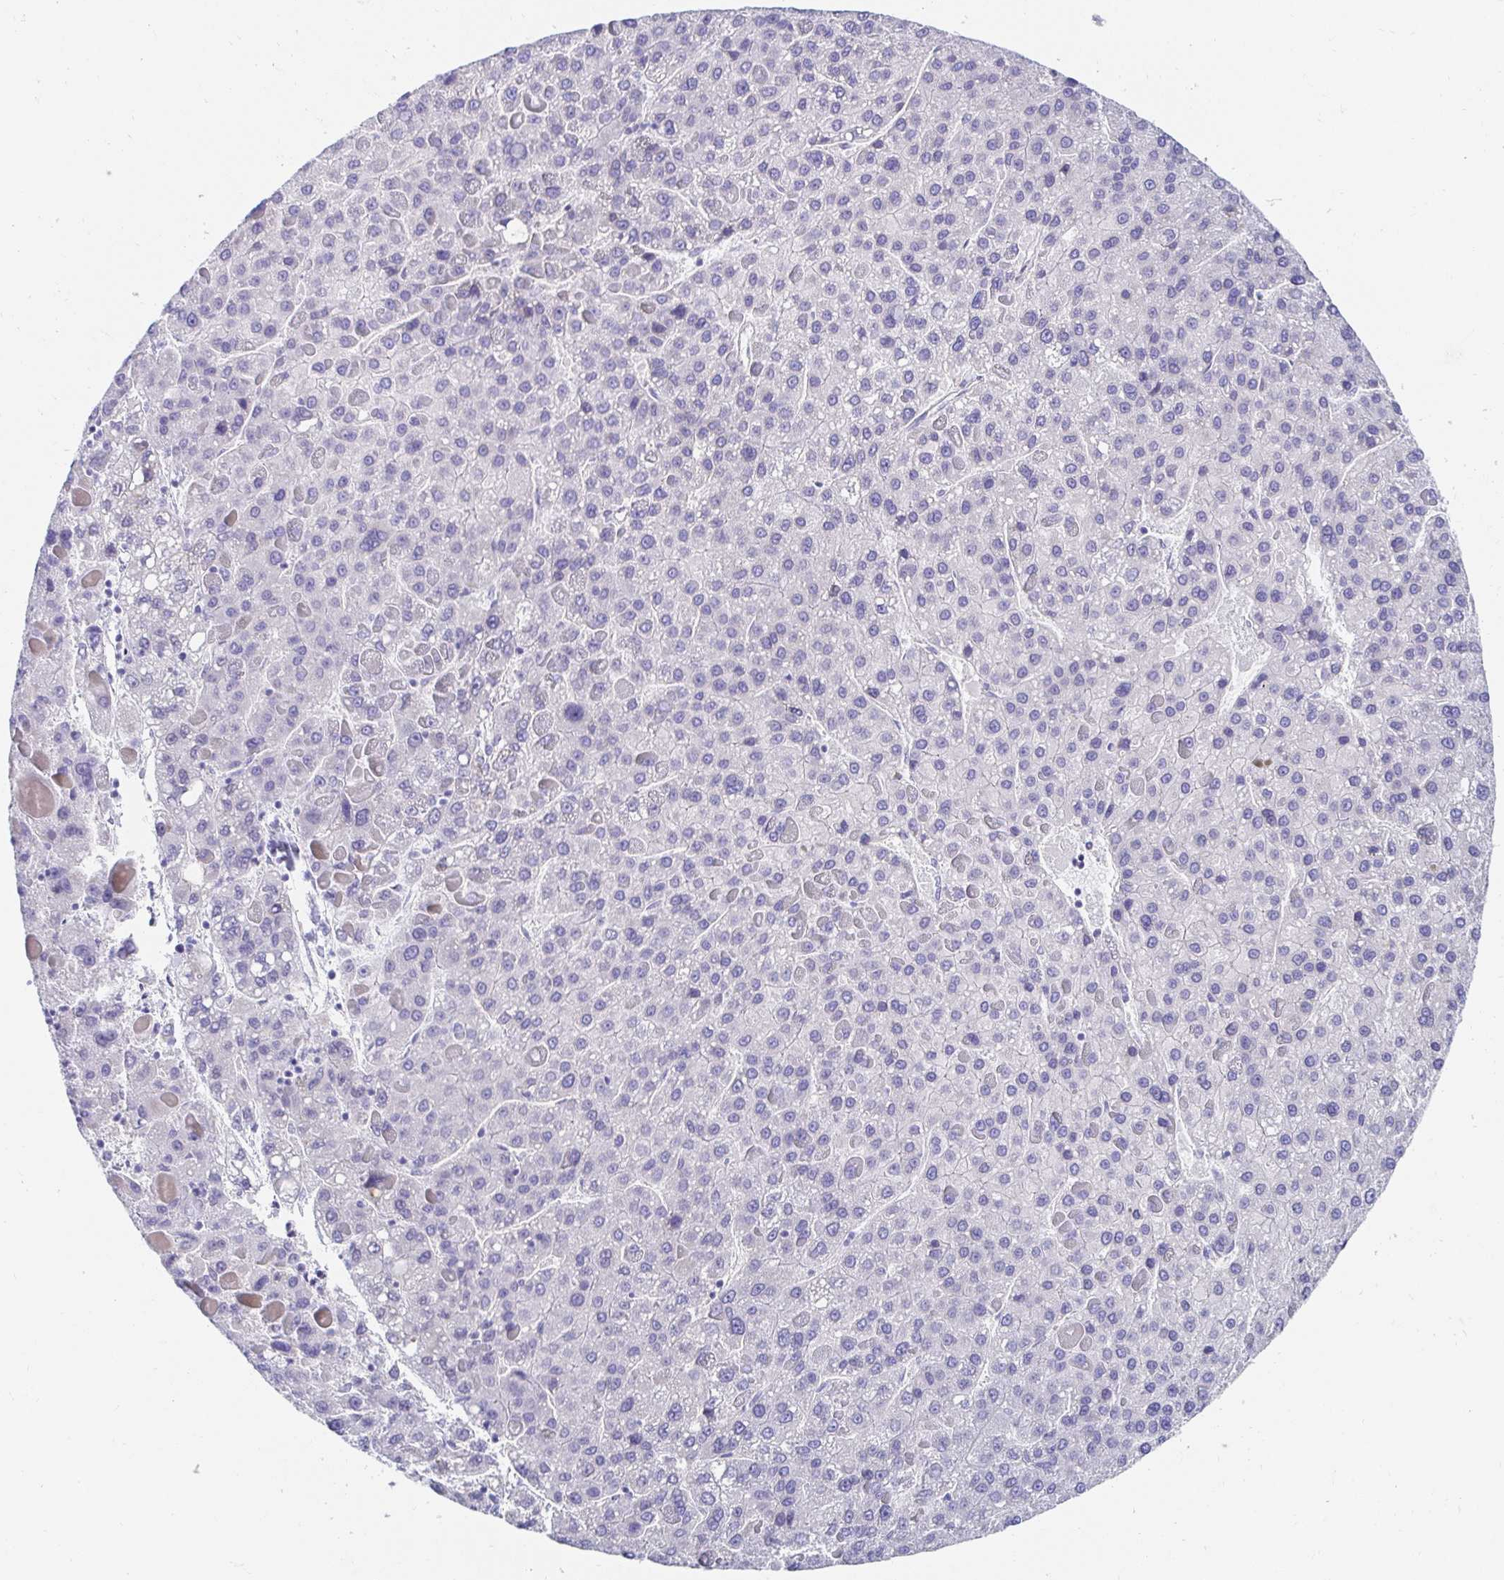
{"staining": {"intensity": "negative", "quantity": "none", "location": "none"}, "tissue": "liver cancer", "cell_type": "Tumor cells", "image_type": "cancer", "snomed": [{"axis": "morphology", "description": "Carcinoma, Hepatocellular, NOS"}, {"axis": "topography", "description": "Liver"}], "caption": "DAB (3,3'-diaminobenzidine) immunohistochemical staining of hepatocellular carcinoma (liver) displays no significant staining in tumor cells. (IHC, brightfield microscopy, high magnification).", "gene": "AKAP14", "patient": {"sex": "female", "age": 82}}